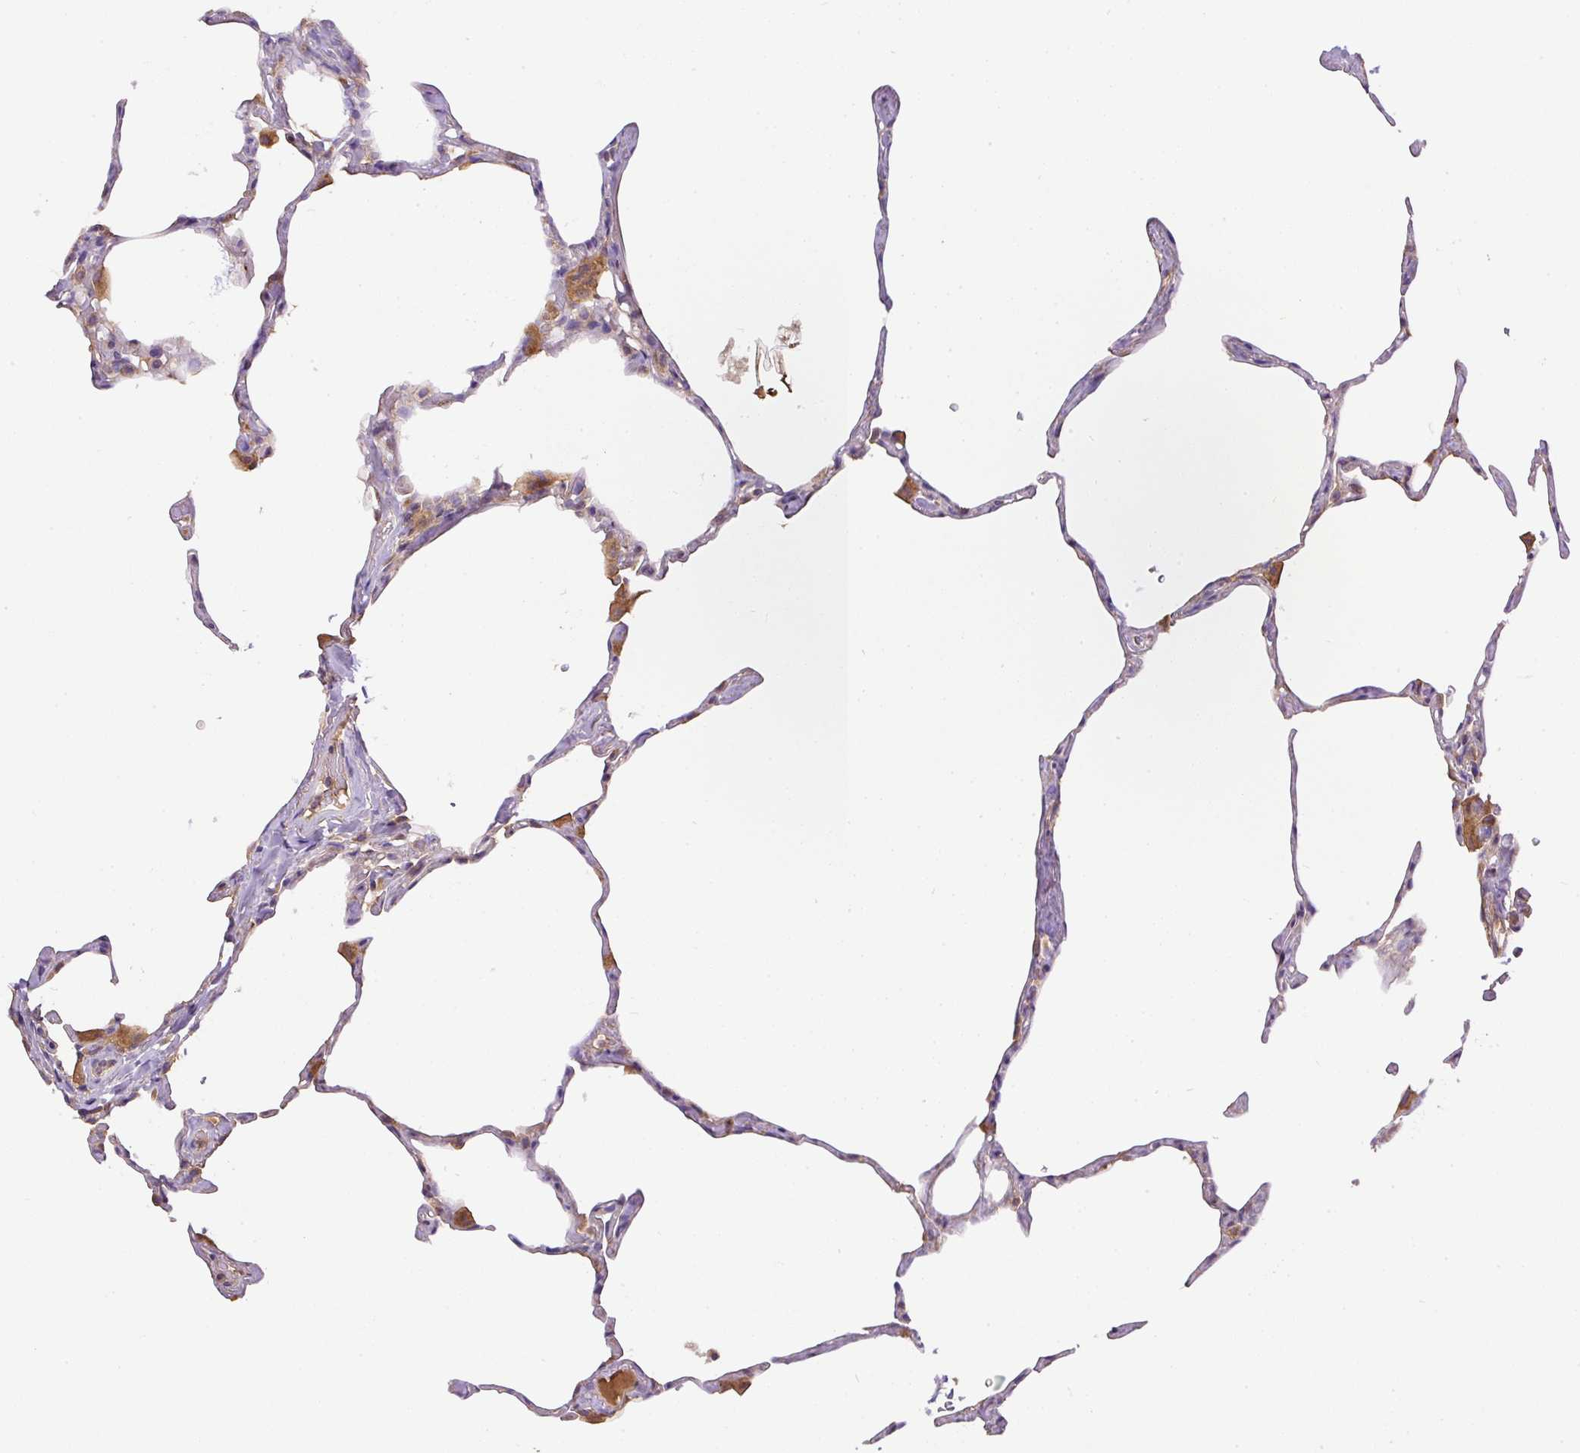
{"staining": {"intensity": "negative", "quantity": "none", "location": "none"}, "tissue": "lung", "cell_type": "Alveolar cells", "image_type": "normal", "snomed": [{"axis": "morphology", "description": "Normal tissue, NOS"}, {"axis": "topography", "description": "Lung"}], "caption": "High magnification brightfield microscopy of unremarkable lung stained with DAB (3,3'-diaminobenzidine) (brown) and counterstained with hematoxylin (blue): alveolar cells show no significant staining. (Immunohistochemistry (ihc), brightfield microscopy, high magnification).", "gene": "DAPK1", "patient": {"sex": "male", "age": 65}}